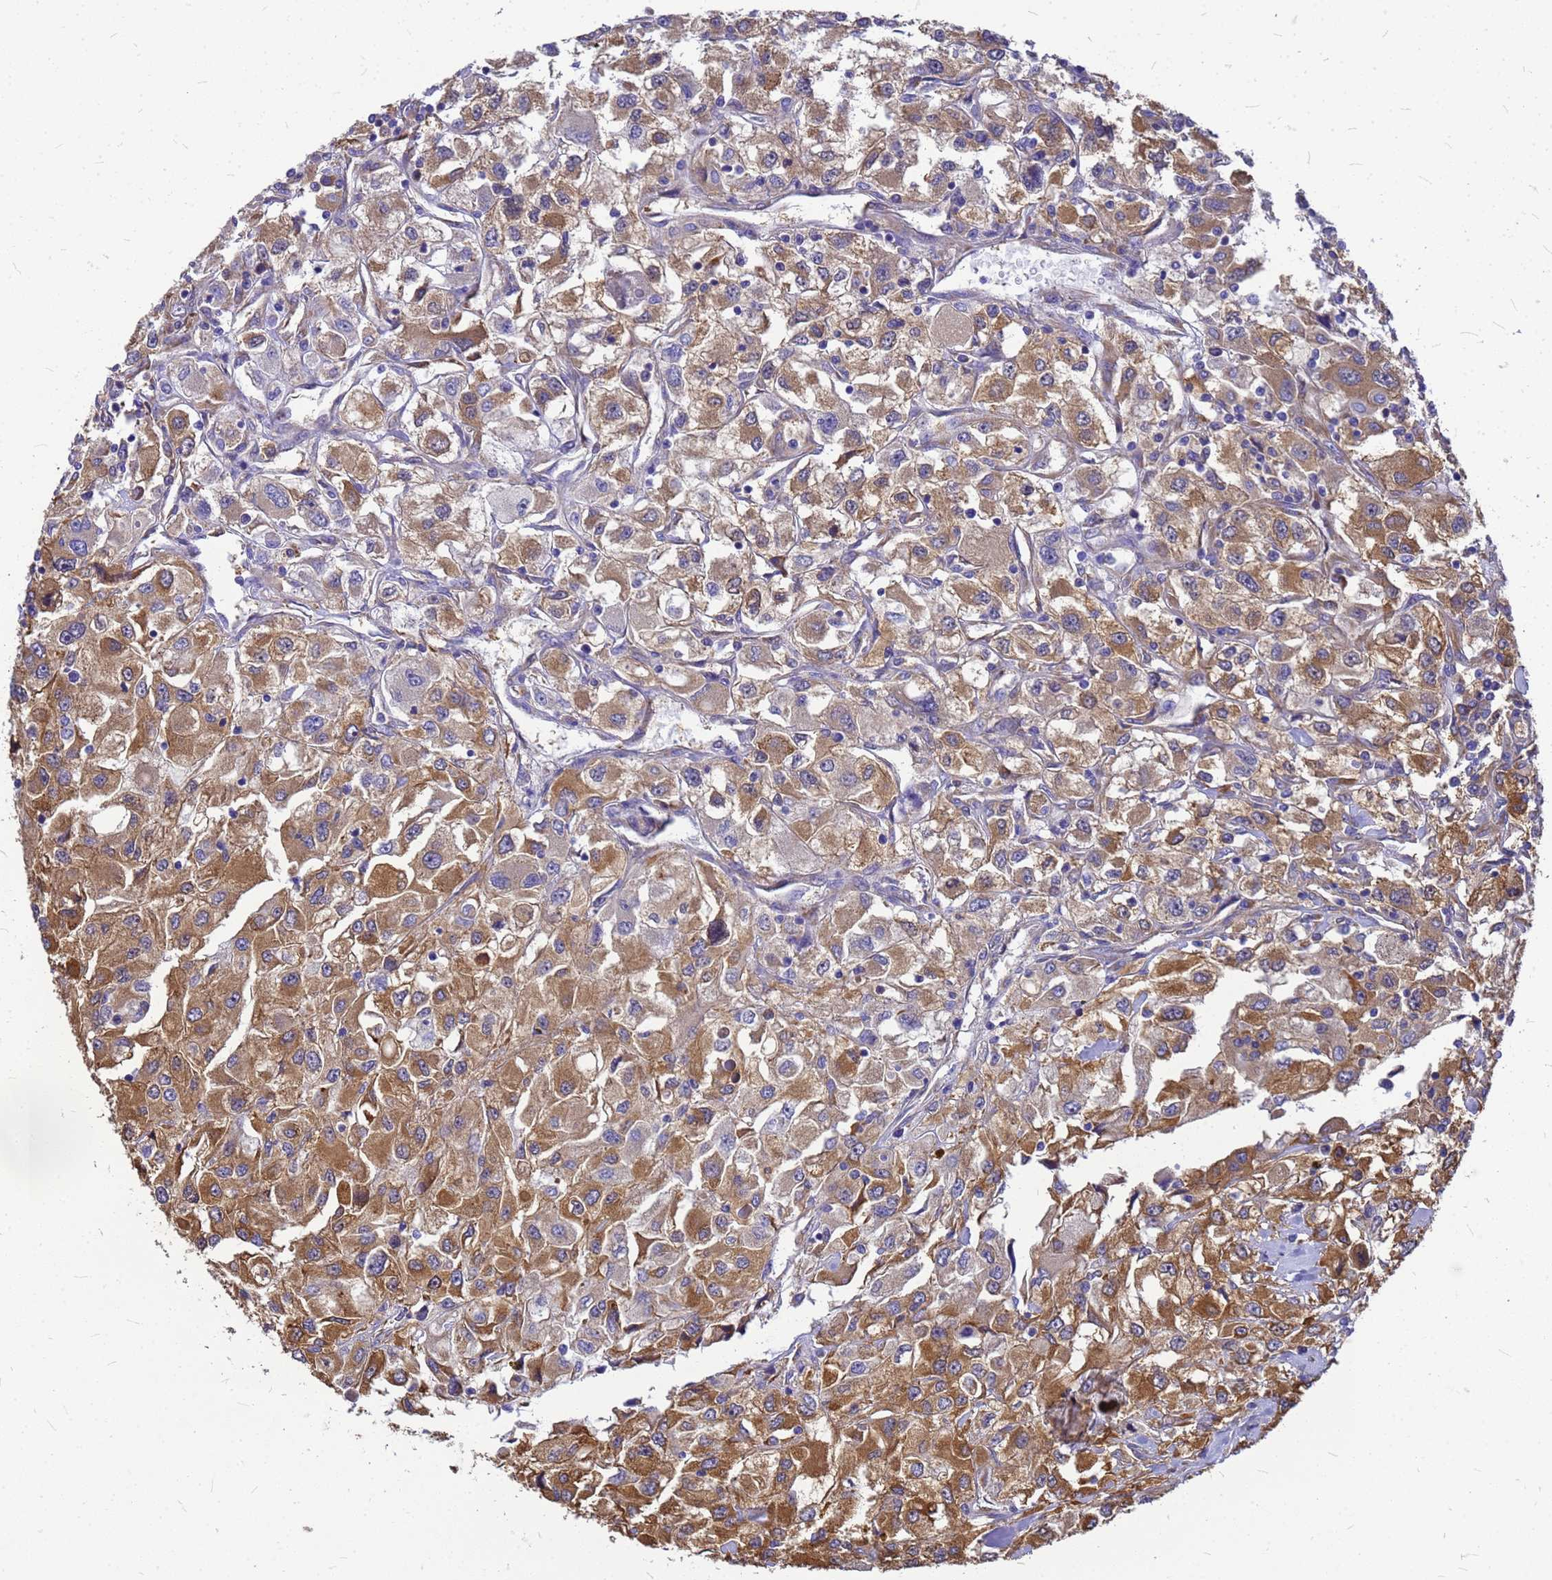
{"staining": {"intensity": "moderate", "quantity": ">75%", "location": "cytoplasmic/membranous"}, "tissue": "renal cancer", "cell_type": "Tumor cells", "image_type": "cancer", "snomed": [{"axis": "morphology", "description": "Adenocarcinoma, NOS"}, {"axis": "topography", "description": "Kidney"}], "caption": "Moderate cytoplasmic/membranous protein expression is present in approximately >75% of tumor cells in renal cancer (adenocarcinoma).", "gene": "GID4", "patient": {"sex": "female", "age": 52}}